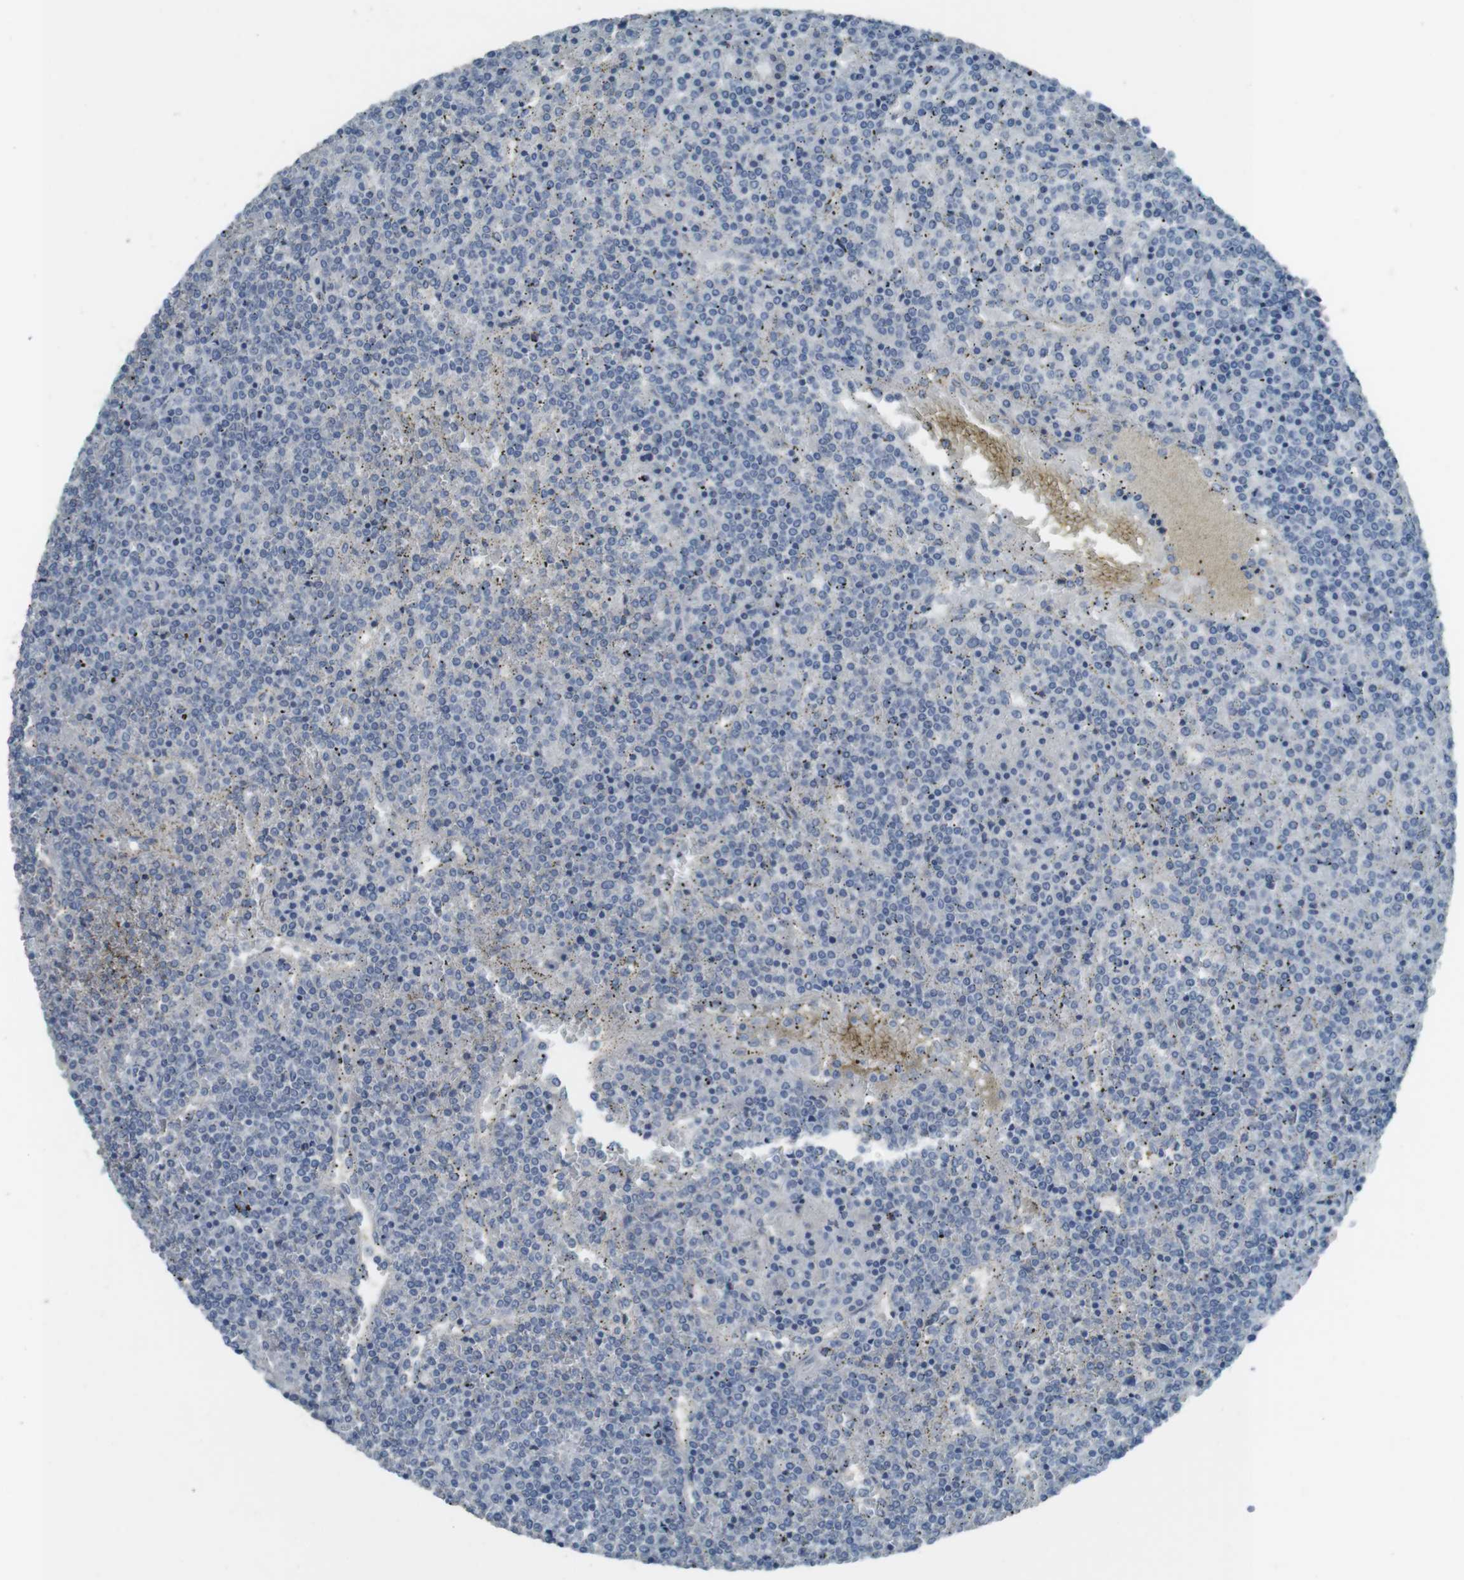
{"staining": {"intensity": "negative", "quantity": "none", "location": "none"}, "tissue": "lymphoma", "cell_type": "Tumor cells", "image_type": "cancer", "snomed": [{"axis": "morphology", "description": "Malignant lymphoma, non-Hodgkin's type, Low grade"}, {"axis": "topography", "description": "Spleen"}], "caption": "IHC of human lymphoma exhibits no expression in tumor cells. The staining was performed using DAB to visualize the protein expression in brown, while the nuclei were stained in blue with hematoxylin (Magnification: 20x).", "gene": "ENTPD7", "patient": {"sex": "female", "age": 19}}